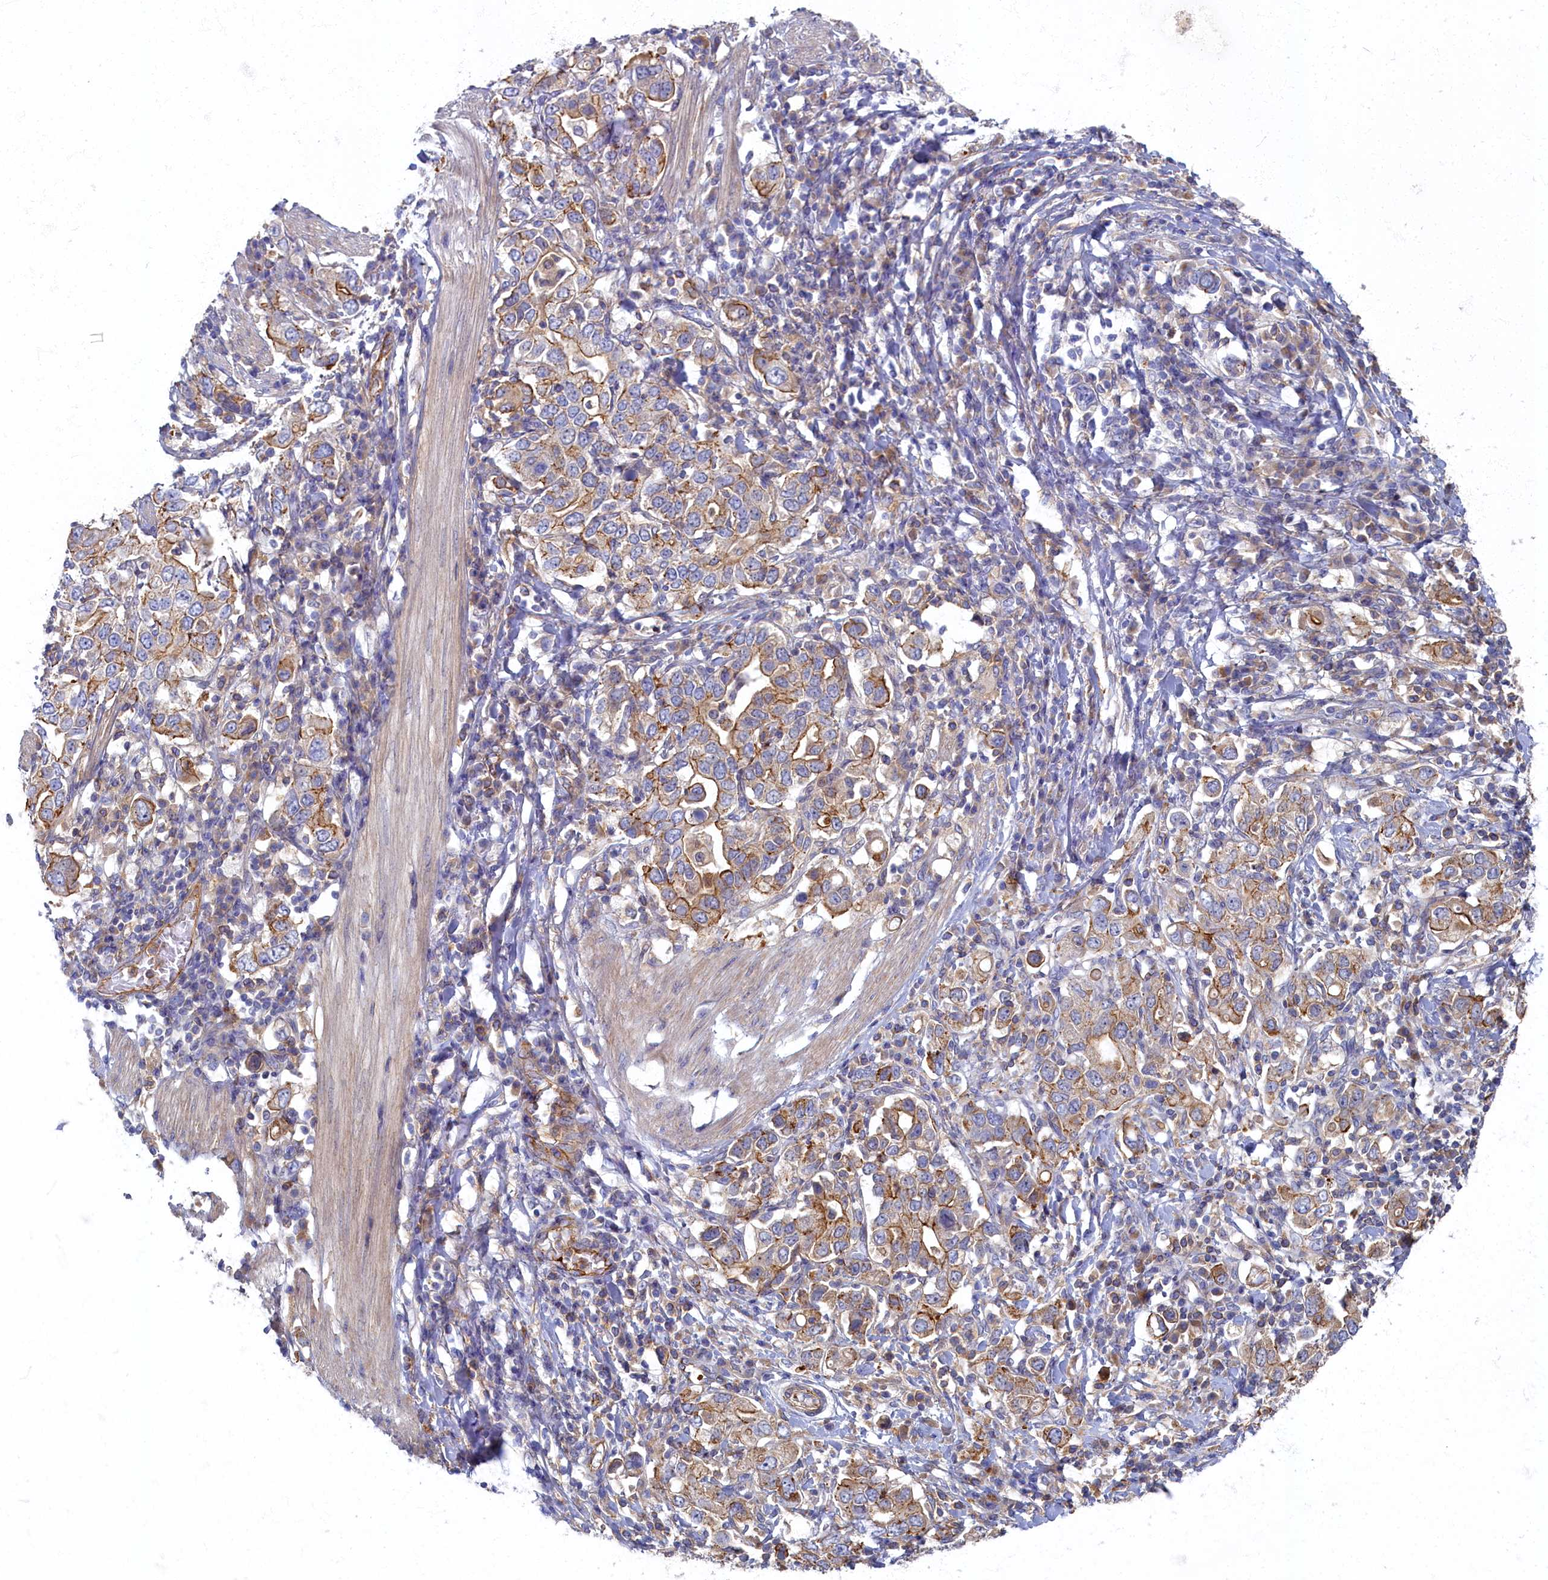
{"staining": {"intensity": "moderate", "quantity": "25%-75%", "location": "cytoplasmic/membranous"}, "tissue": "stomach cancer", "cell_type": "Tumor cells", "image_type": "cancer", "snomed": [{"axis": "morphology", "description": "Adenocarcinoma, NOS"}, {"axis": "topography", "description": "Stomach, upper"}], "caption": "An image showing moderate cytoplasmic/membranous positivity in approximately 25%-75% of tumor cells in stomach cancer (adenocarcinoma), as visualized by brown immunohistochemical staining.", "gene": "PSMG2", "patient": {"sex": "male", "age": 62}}